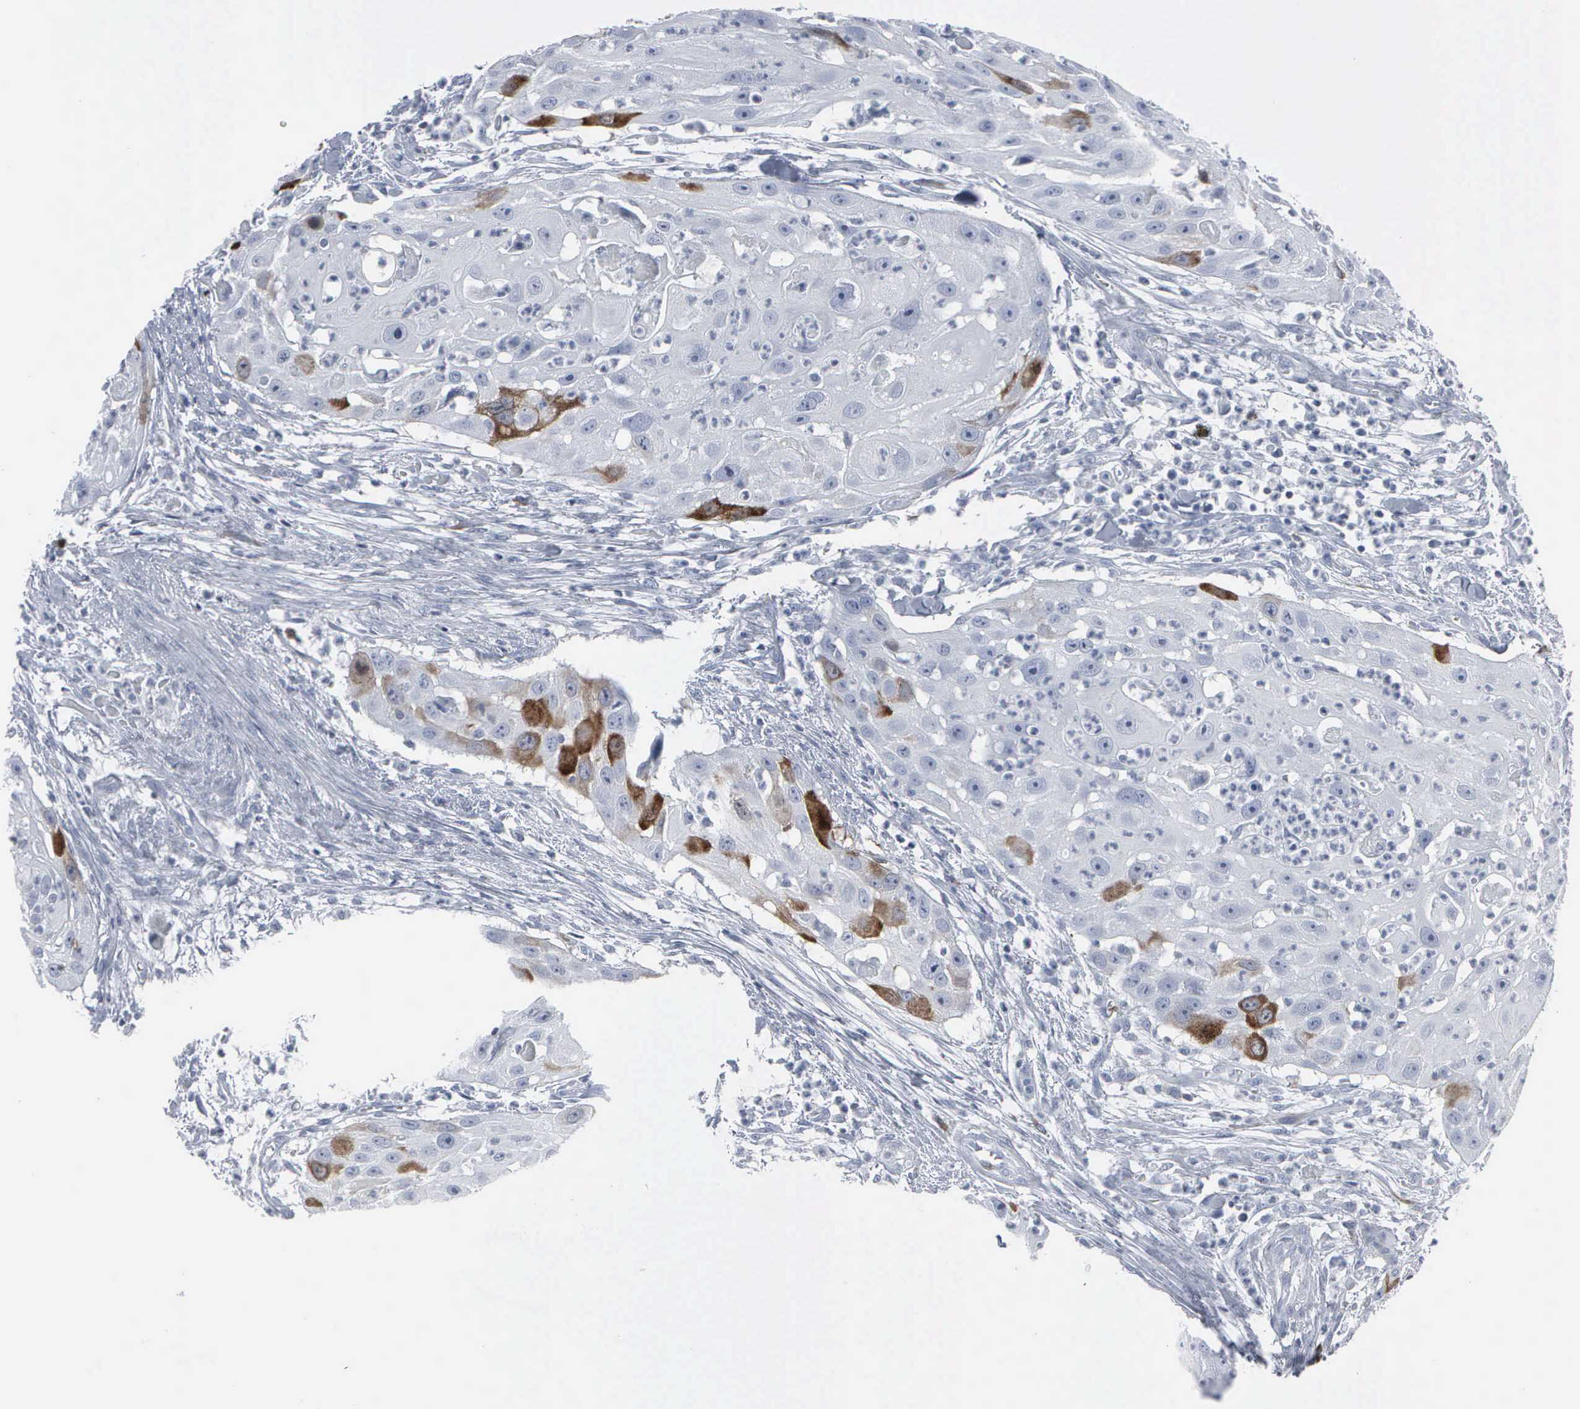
{"staining": {"intensity": "strong", "quantity": "<25%", "location": "cytoplasmic/membranous,nuclear"}, "tissue": "head and neck cancer", "cell_type": "Tumor cells", "image_type": "cancer", "snomed": [{"axis": "morphology", "description": "Squamous cell carcinoma, NOS"}, {"axis": "topography", "description": "Head-Neck"}], "caption": "Immunohistochemistry of head and neck squamous cell carcinoma displays medium levels of strong cytoplasmic/membranous and nuclear staining in about <25% of tumor cells.", "gene": "CCNB1", "patient": {"sex": "male", "age": 64}}